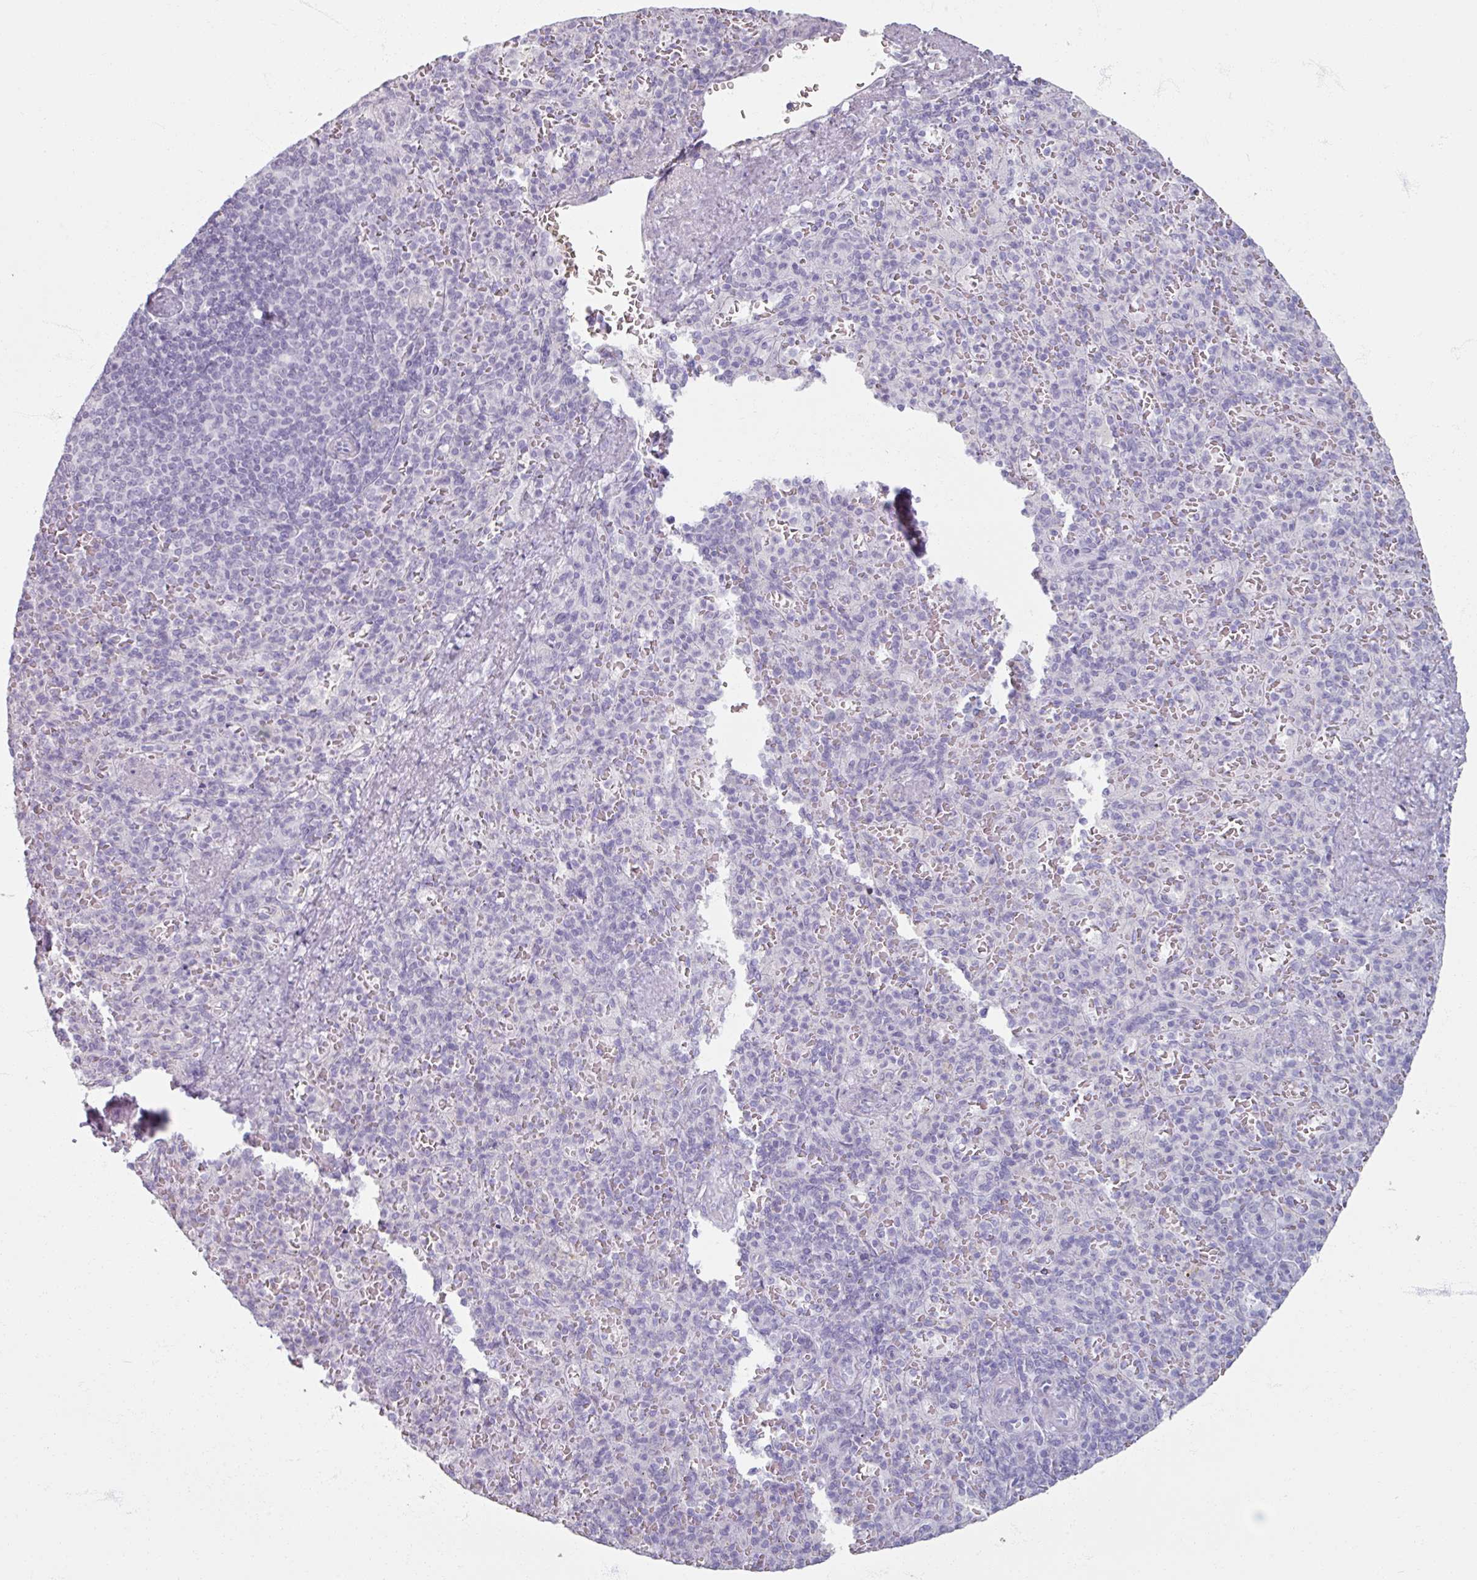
{"staining": {"intensity": "negative", "quantity": "none", "location": "none"}, "tissue": "spleen", "cell_type": "Cells in red pulp", "image_type": "normal", "snomed": [{"axis": "morphology", "description": "Normal tissue, NOS"}, {"axis": "topography", "description": "Spleen"}], "caption": "This is an immunohistochemistry photomicrograph of benign spleen. There is no expression in cells in red pulp.", "gene": "TG", "patient": {"sex": "female", "age": 74}}